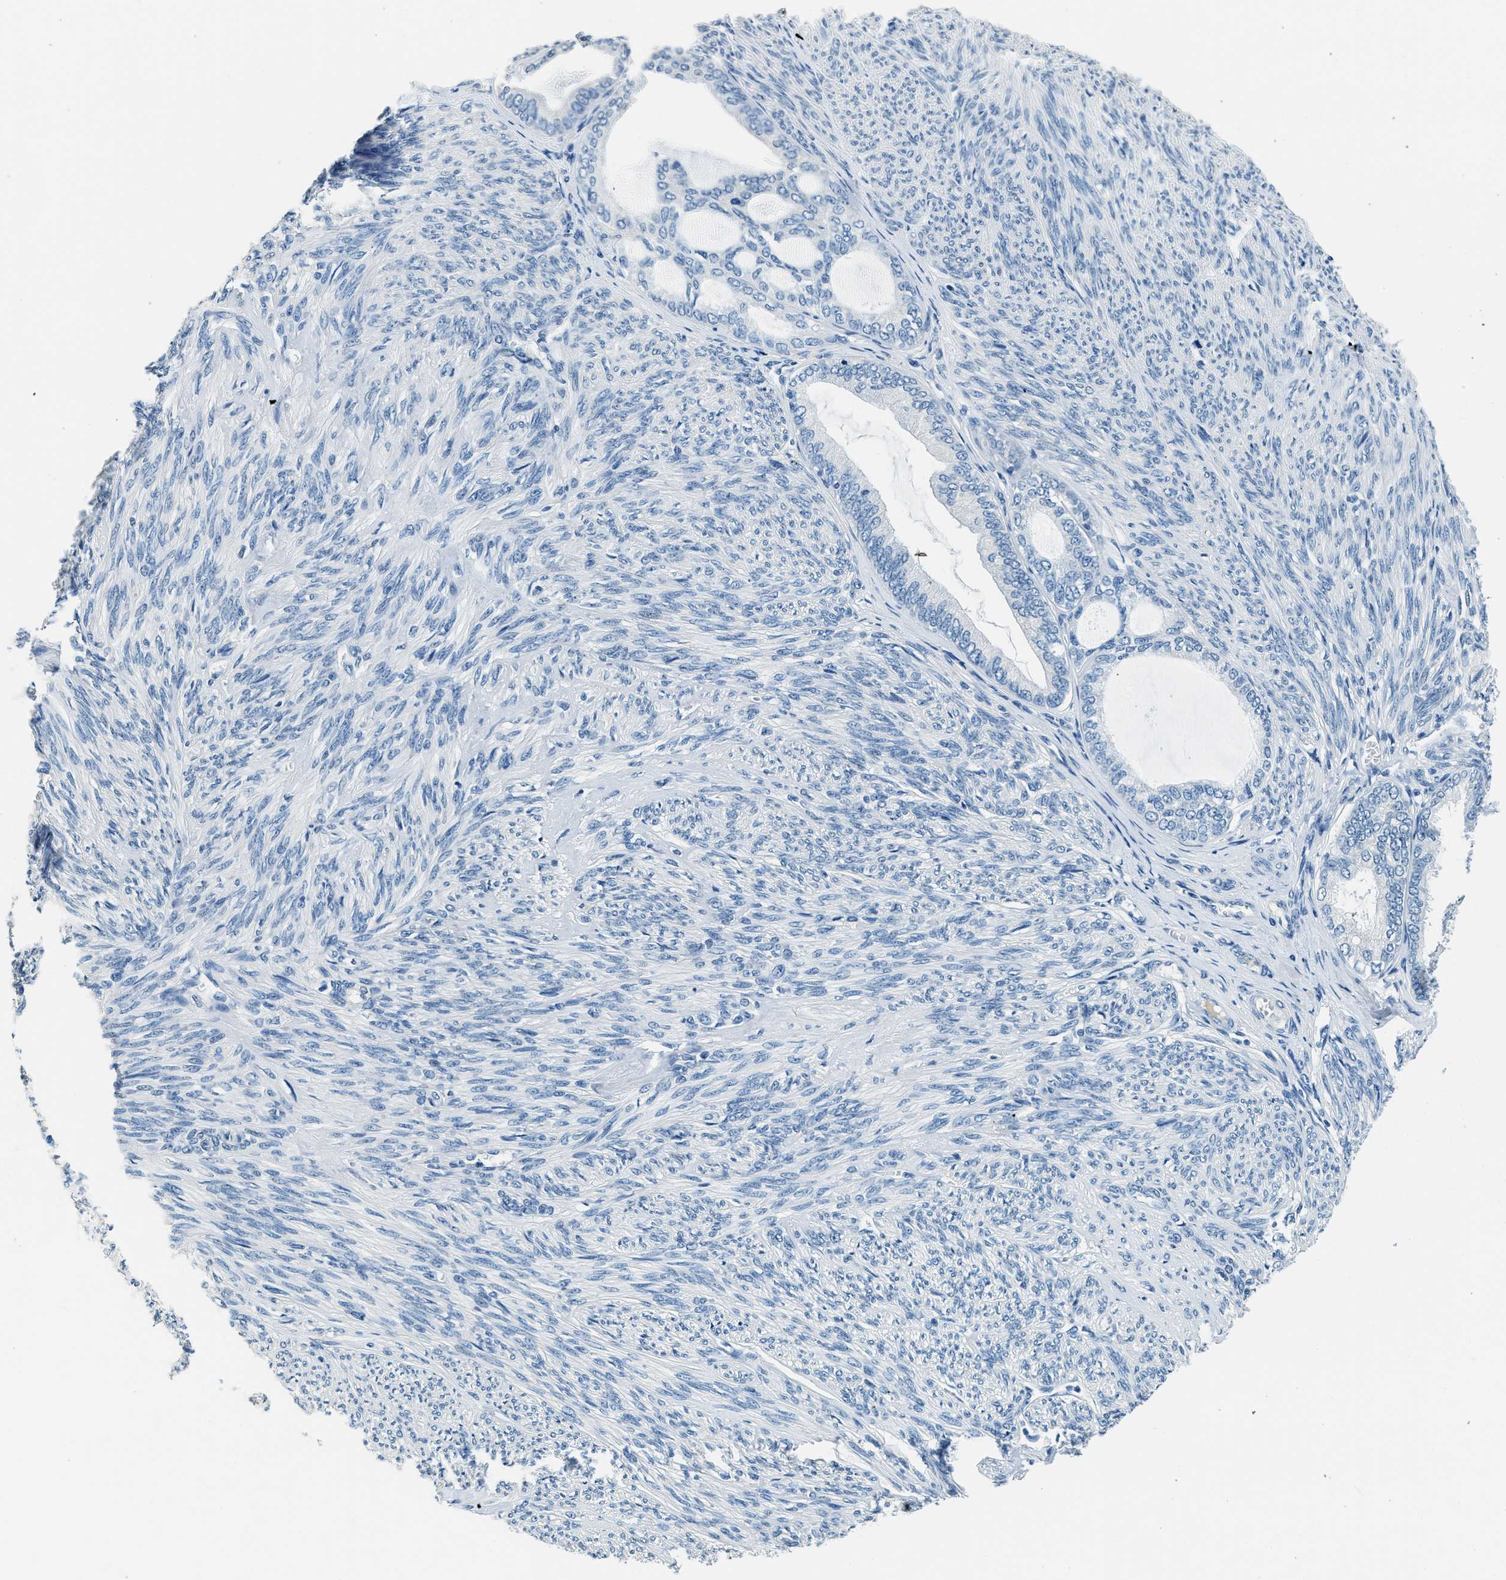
{"staining": {"intensity": "negative", "quantity": "none", "location": "none"}, "tissue": "endometrial cancer", "cell_type": "Tumor cells", "image_type": "cancer", "snomed": [{"axis": "morphology", "description": "Adenocarcinoma, NOS"}, {"axis": "topography", "description": "Endometrium"}], "caption": "Endometrial cancer was stained to show a protein in brown. There is no significant expression in tumor cells.", "gene": "TMEM186", "patient": {"sex": "female", "age": 86}}